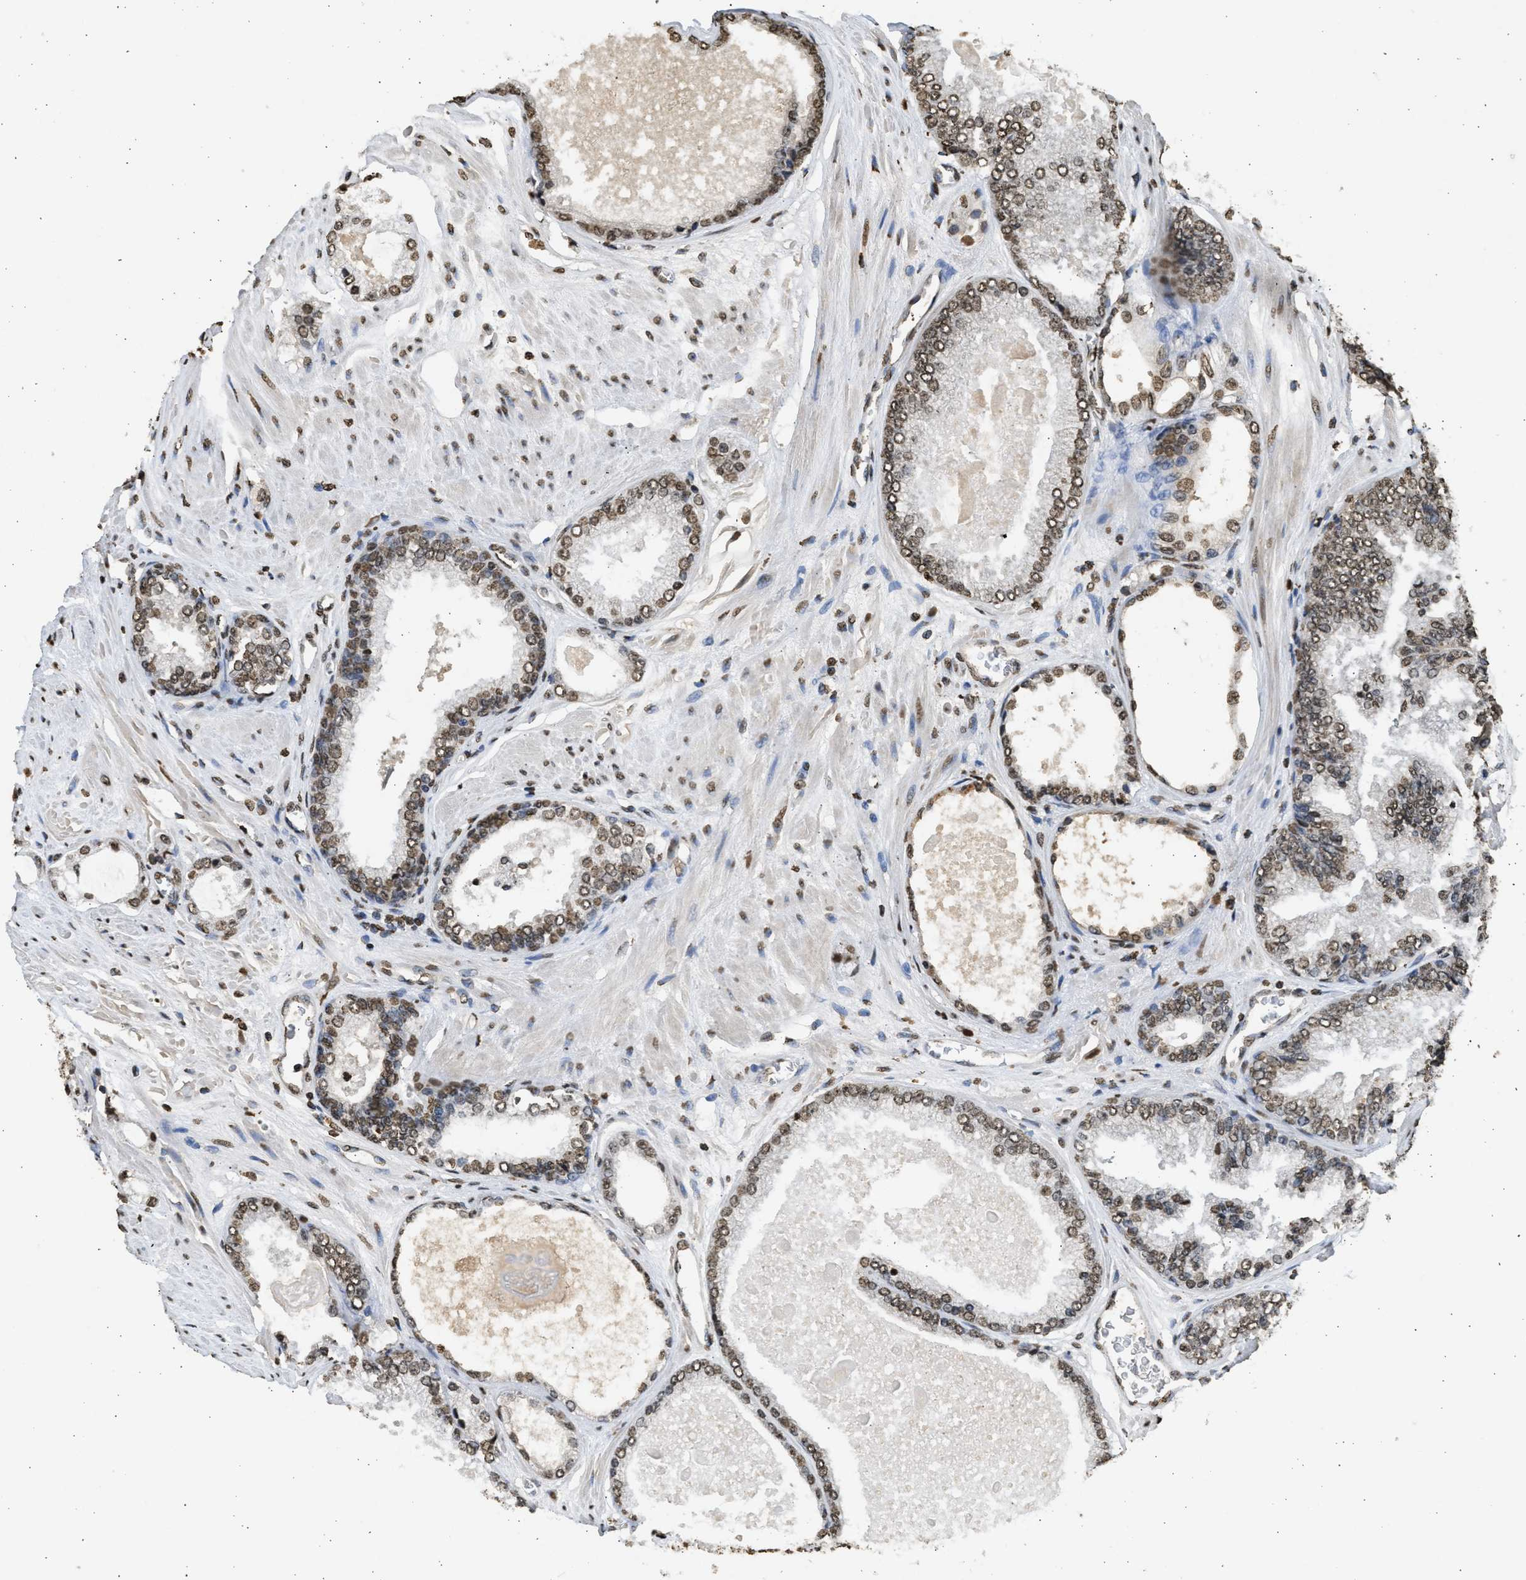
{"staining": {"intensity": "moderate", "quantity": ">75%", "location": "nuclear"}, "tissue": "prostate cancer", "cell_type": "Tumor cells", "image_type": "cancer", "snomed": [{"axis": "morphology", "description": "Adenocarcinoma, High grade"}, {"axis": "topography", "description": "Prostate"}], "caption": "The micrograph reveals immunohistochemical staining of prostate cancer. There is moderate nuclear expression is seen in about >75% of tumor cells.", "gene": "RRAGC", "patient": {"sex": "male", "age": 65}}